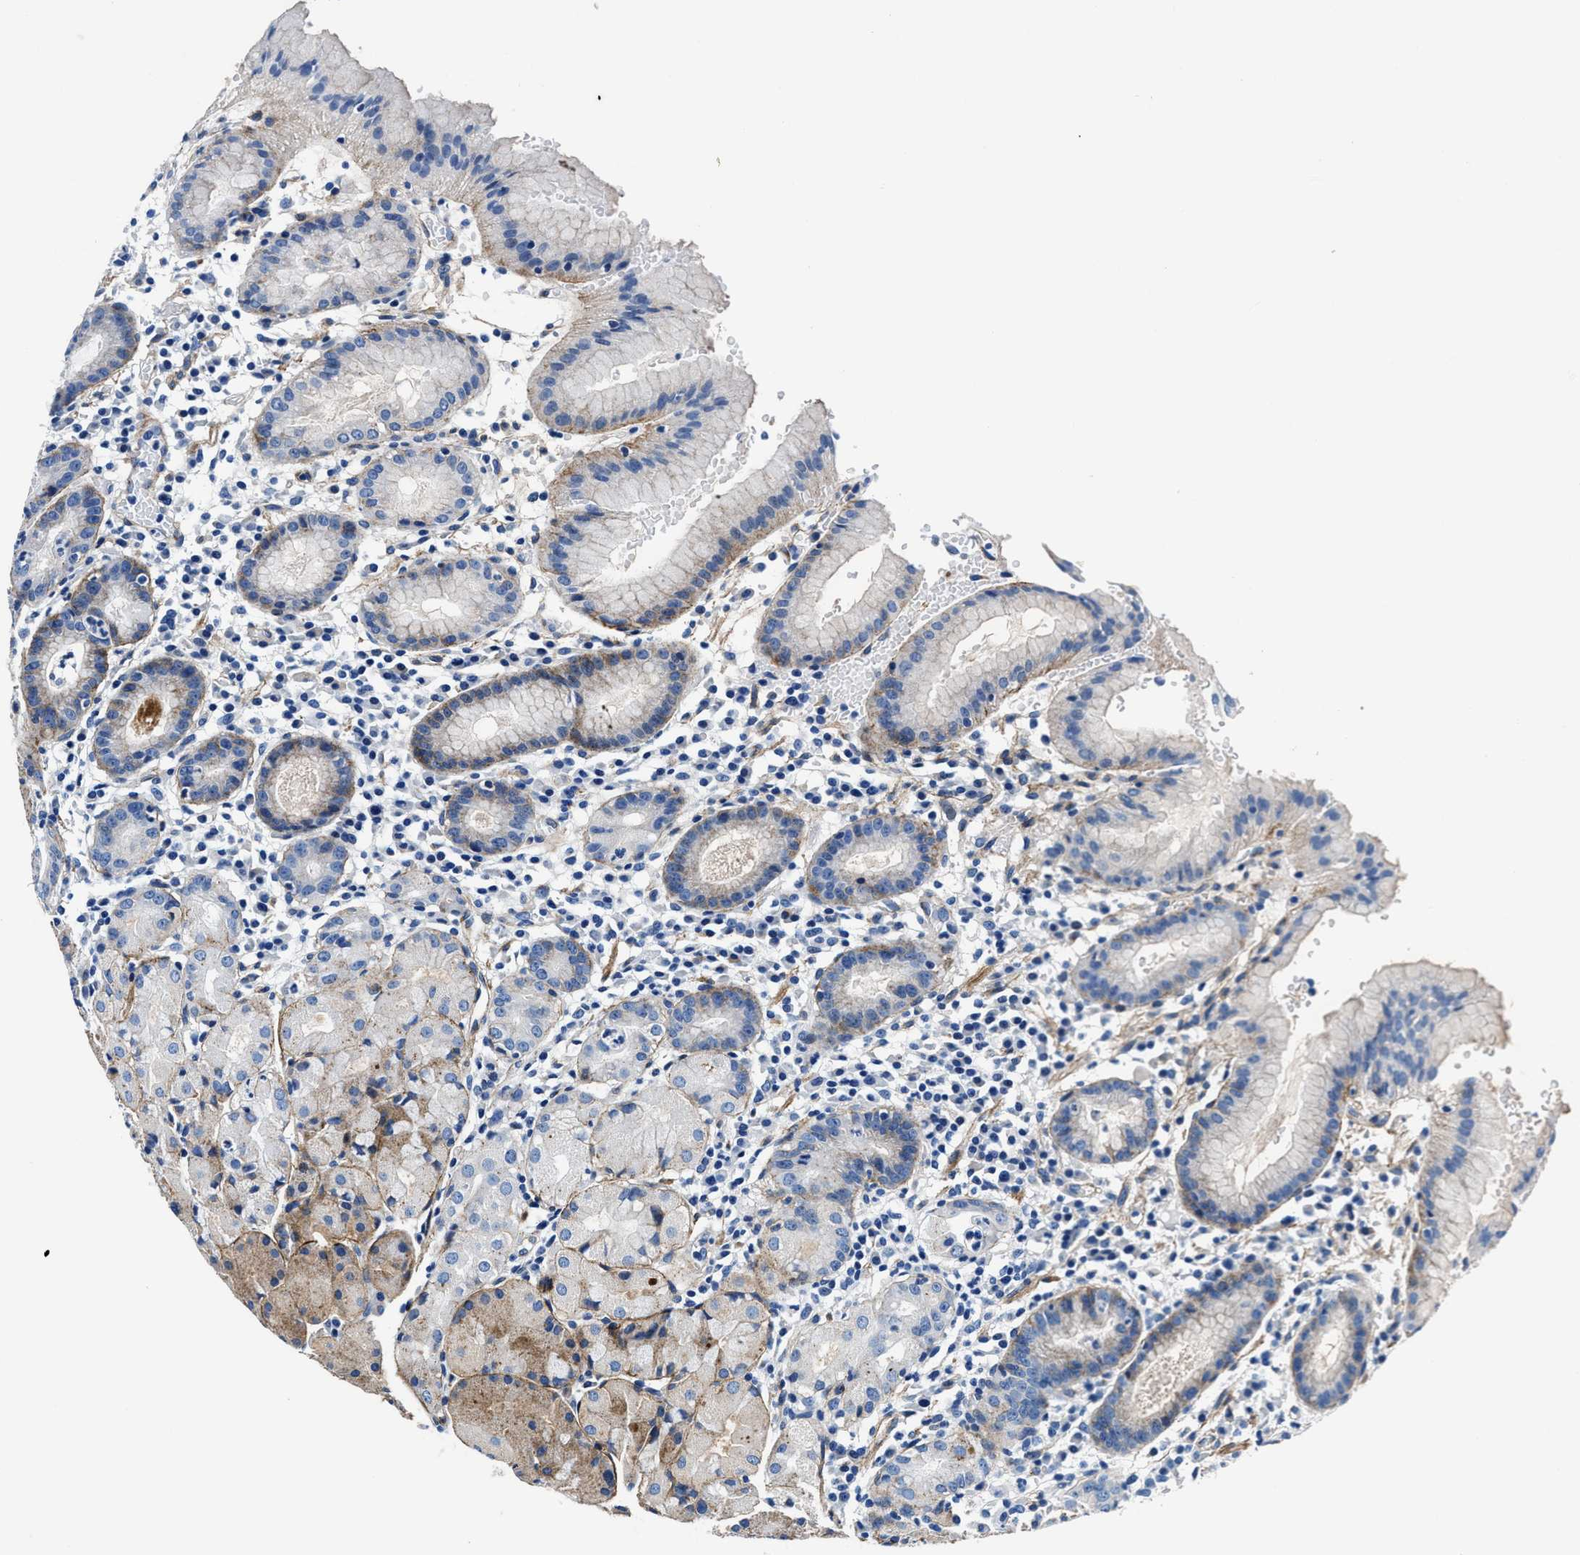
{"staining": {"intensity": "moderate", "quantity": "25%-75%", "location": "cytoplasmic/membranous"}, "tissue": "stomach", "cell_type": "Glandular cells", "image_type": "normal", "snomed": [{"axis": "morphology", "description": "Normal tissue, NOS"}, {"axis": "topography", "description": "Stomach"}, {"axis": "topography", "description": "Stomach, lower"}], "caption": "A high-resolution image shows immunohistochemistry (IHC) staining of unremarkable stomach, which shows moderate cytoplasmic/membranous expression in about 25%-75% of glandular cells. (IHC, brightfield microscopy, high magnification).", "gene": "DAG1", "patient": {"sex": "female", "age": 75}}